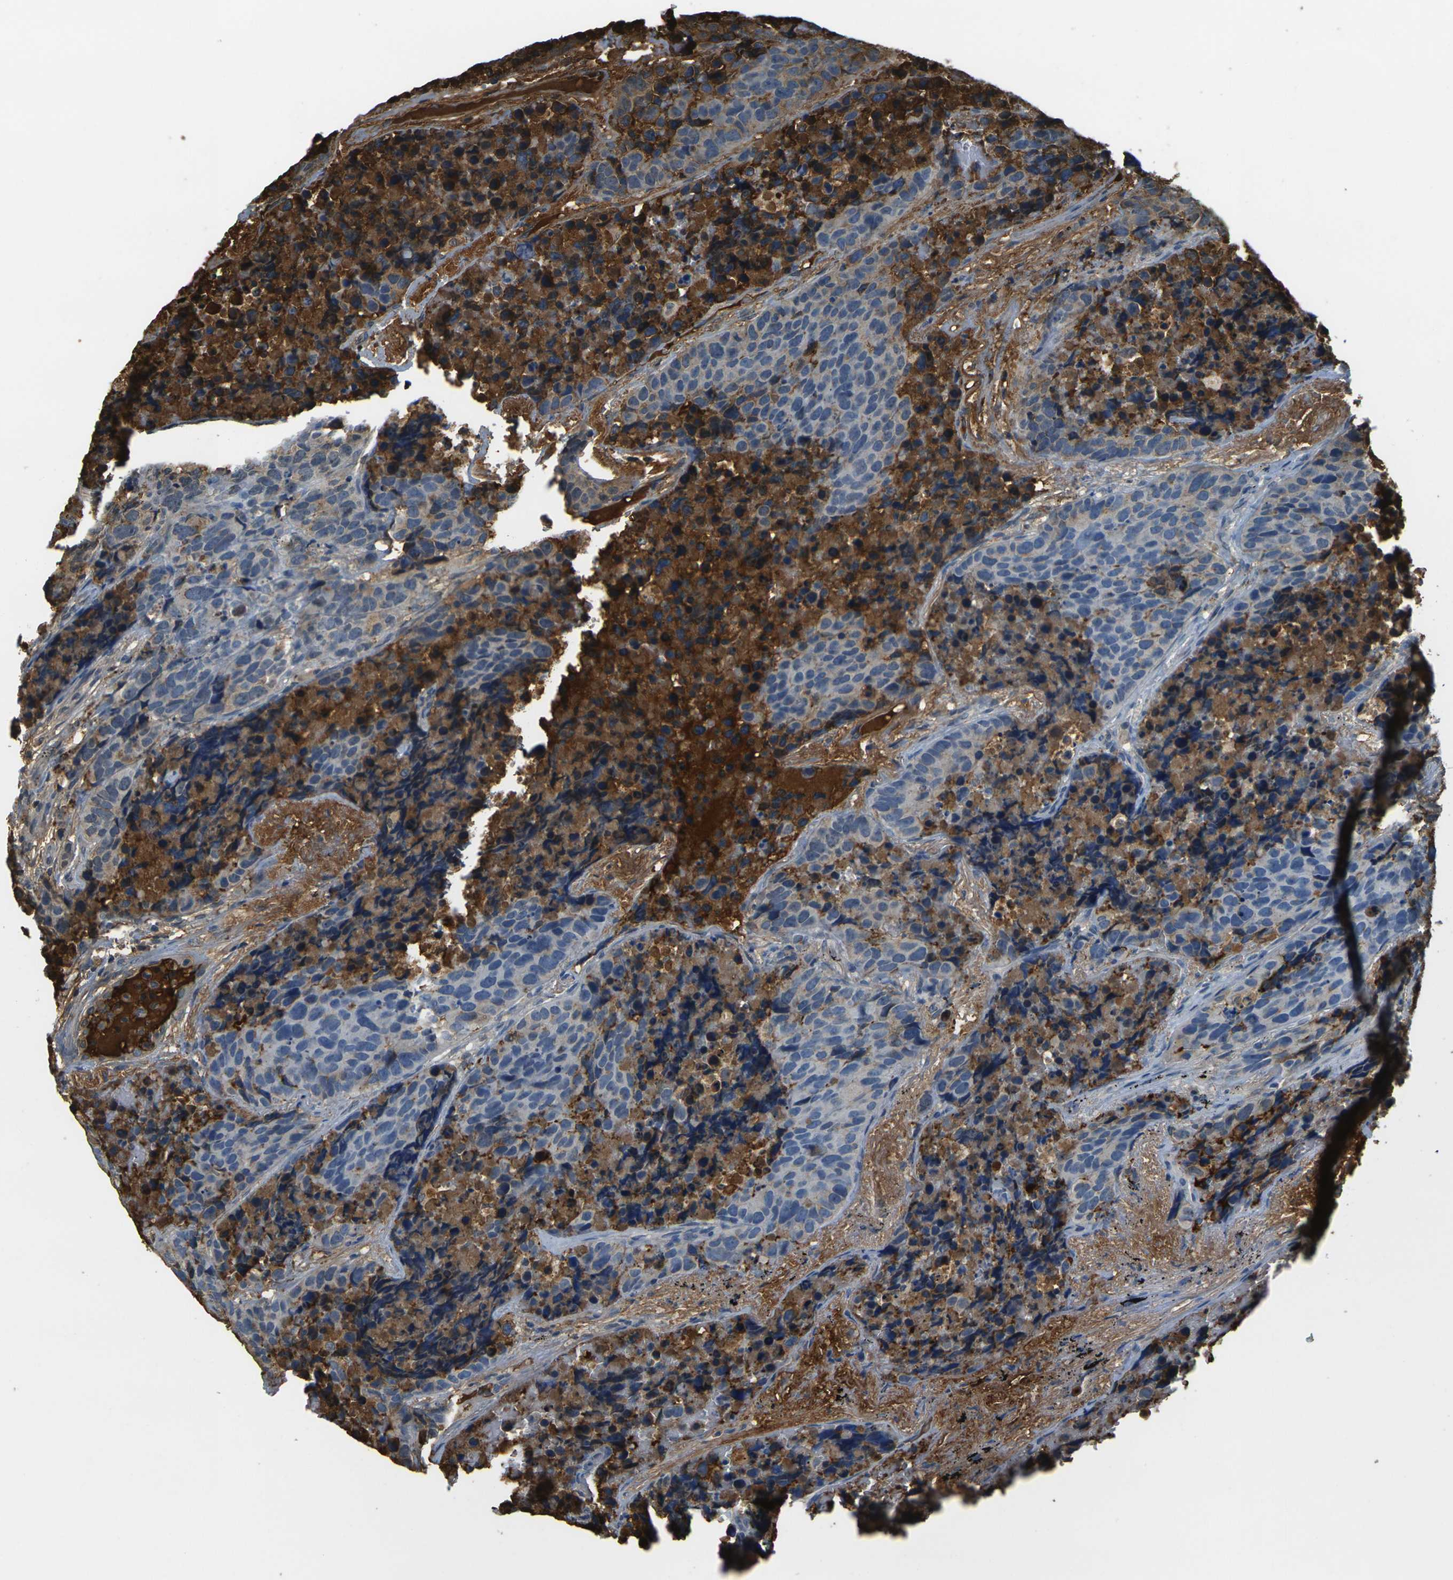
{"staining": {"intensity": "negative", "quantity": "none", "location": "none"}, "tissue": "carcinoid", "cell_type": "Tumor cells", "image_type": "cancer", "snomed": [{"axis": "morphology", "description": "Carcinoid, malignant, NOS"}, {"axis": "topography", "description": "Lung"}], "caption": "Immunohistochemistry histopathology image of neoplastic tissue: malignant carcinoid stained with DAB (3,3'-diaminobenzidine) shows no significant protein staining in tumor cells.", "gene": "PLCD1", "patient": {"sex": "male", "age": 60}}